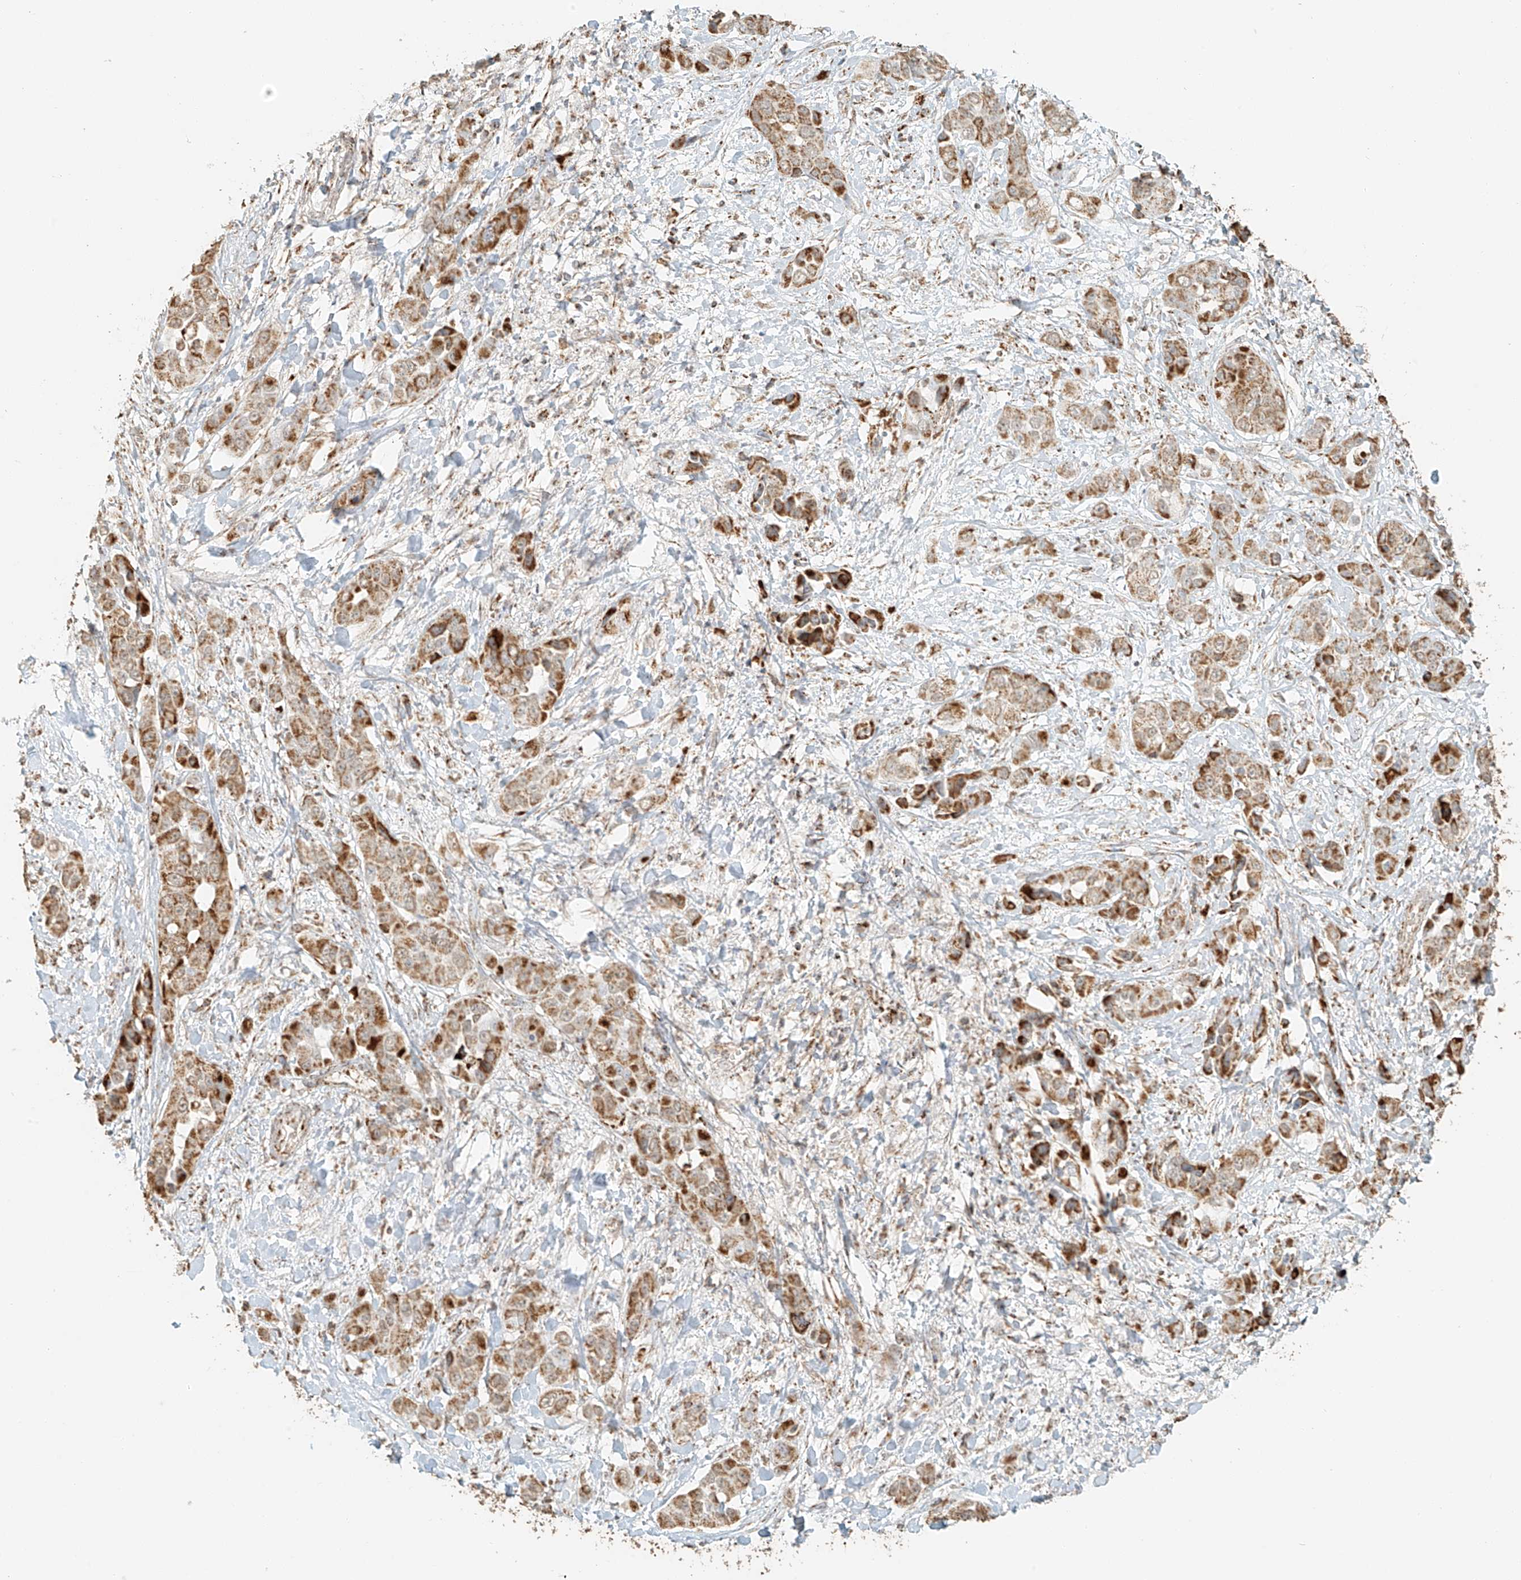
{"staining": {"intensity": "moderate", "quantity": ">75%", "location": "cytoplasmic/membranous"}, "tissue": "liver cancer", "cell_type": "Tumor cells", "image_type": "cancer", "snomed": [{"axis": "morphology", "description": "Cholangiocarcinoma"}, {"axis": "topography", "description": "Liver"}], "caption": "About >75% of tumor cells in liver cancer (cholangiocarcinoma) display moderate cytoplasmic/membranous protein positivity as visualized by brown immunohistochemical staining.", "gene": "MIPEP", "patient": {"sex": "female", "age": 52}}